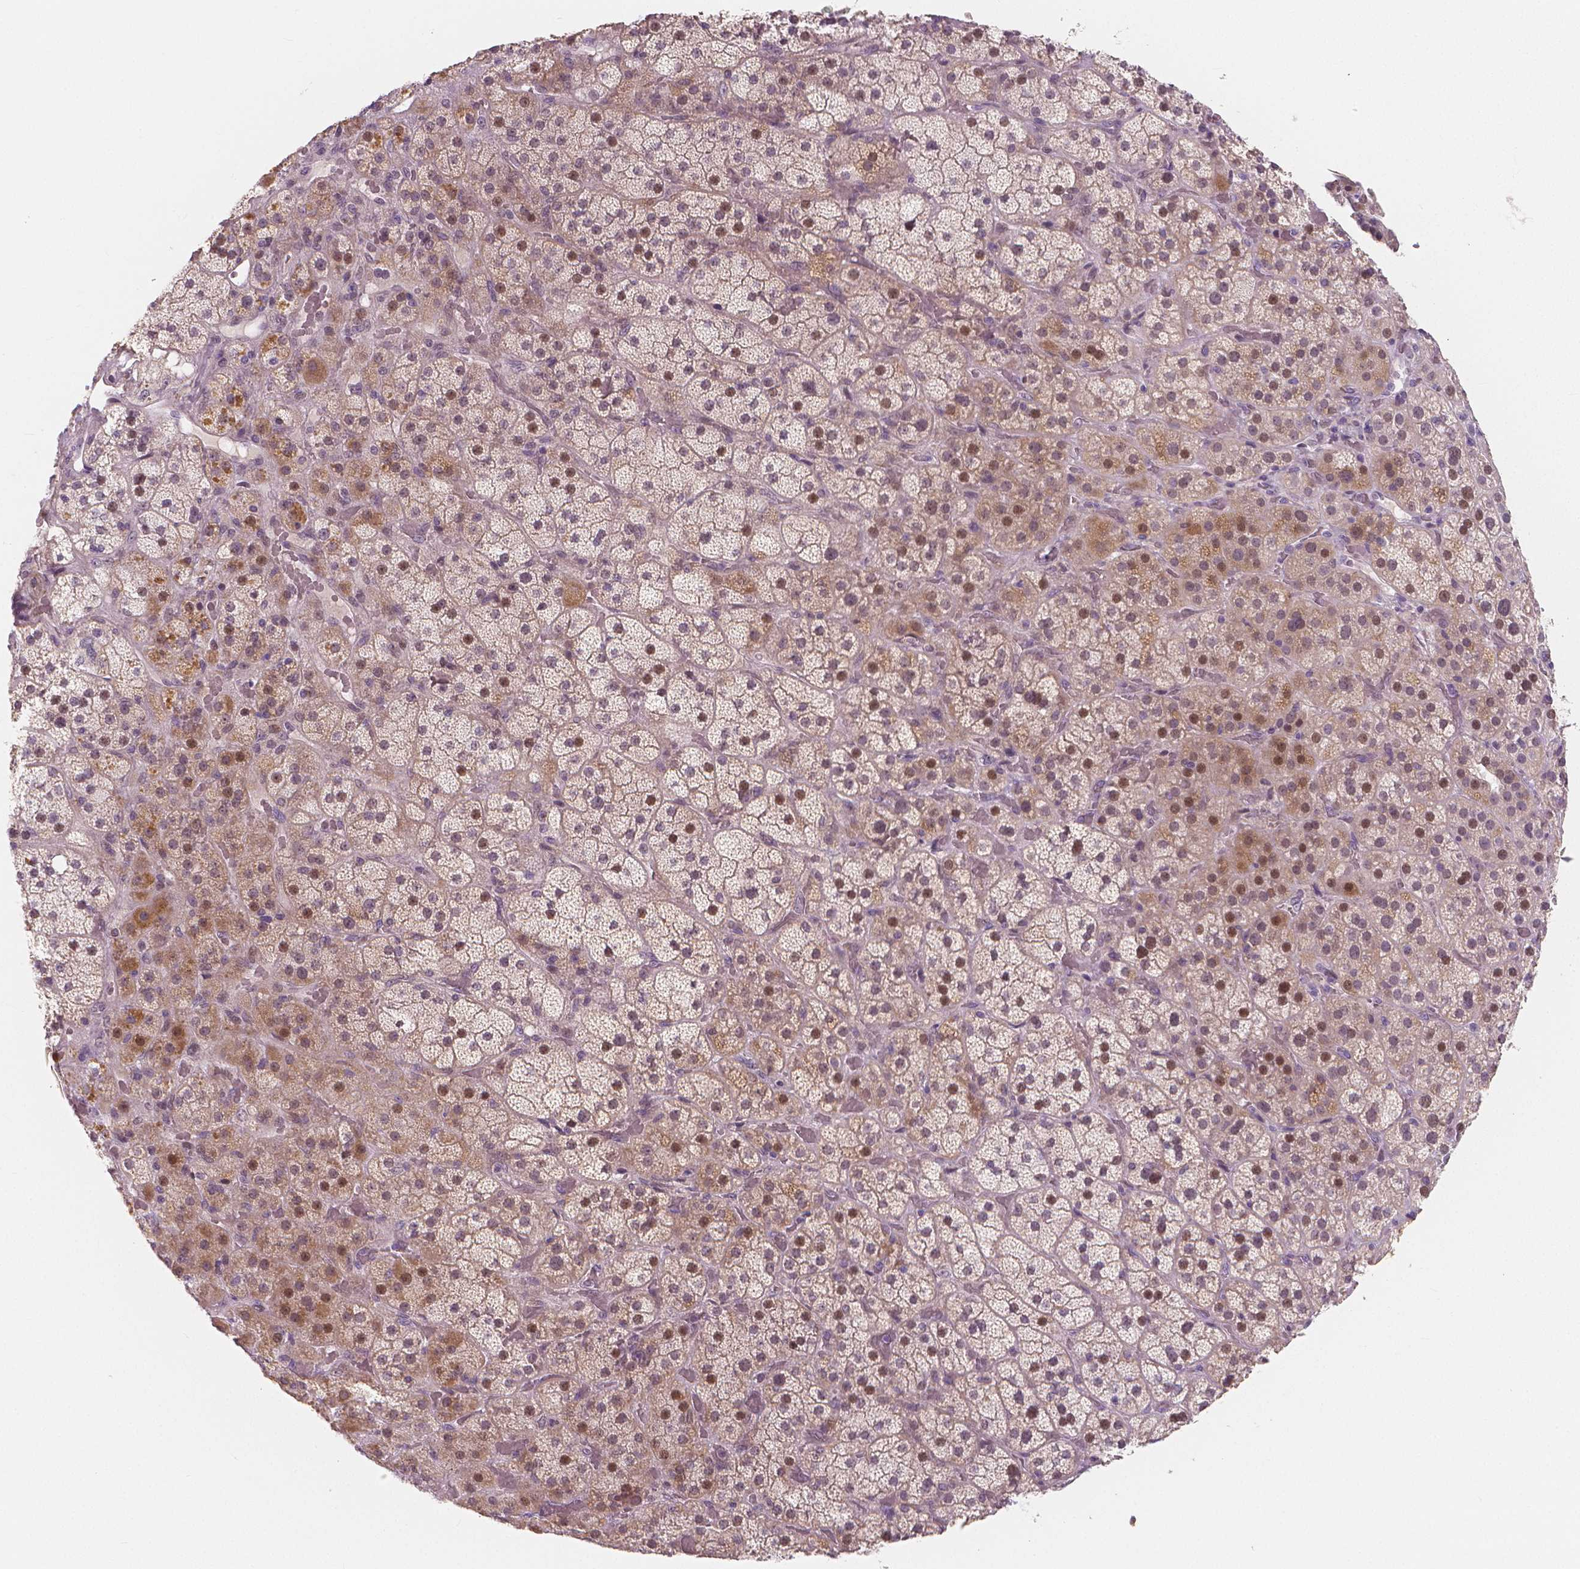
{"staining": {"intensity": "moderate", "quantity": "25%-75%", "location": "cytoplasmic/membranous,nuclear"}, "tissue": "adrenal gland", "cell_type": "Glandular cells", "image_type": "normal", "snomed": [{"axis": "morphology", "description": "Normal tissue, NOS"}, {"axis": "topography", "description": "Adrenal gland"}], "caption": "Adrenal gland stained with DAB immunohistochemistry (IHC) exhibits medium levels of moderate cytoplasmic/membranous,nuclear expression in approximately 25%-75% of glandular cells. (Stains: DAB (3,3'-diaminobenzidine) in brown, nuclei in blue, Microscopy: brightfield microscopy at high magnification).", "gene": "RNASE7", "patient": {"sex": "male", "age": 57}}